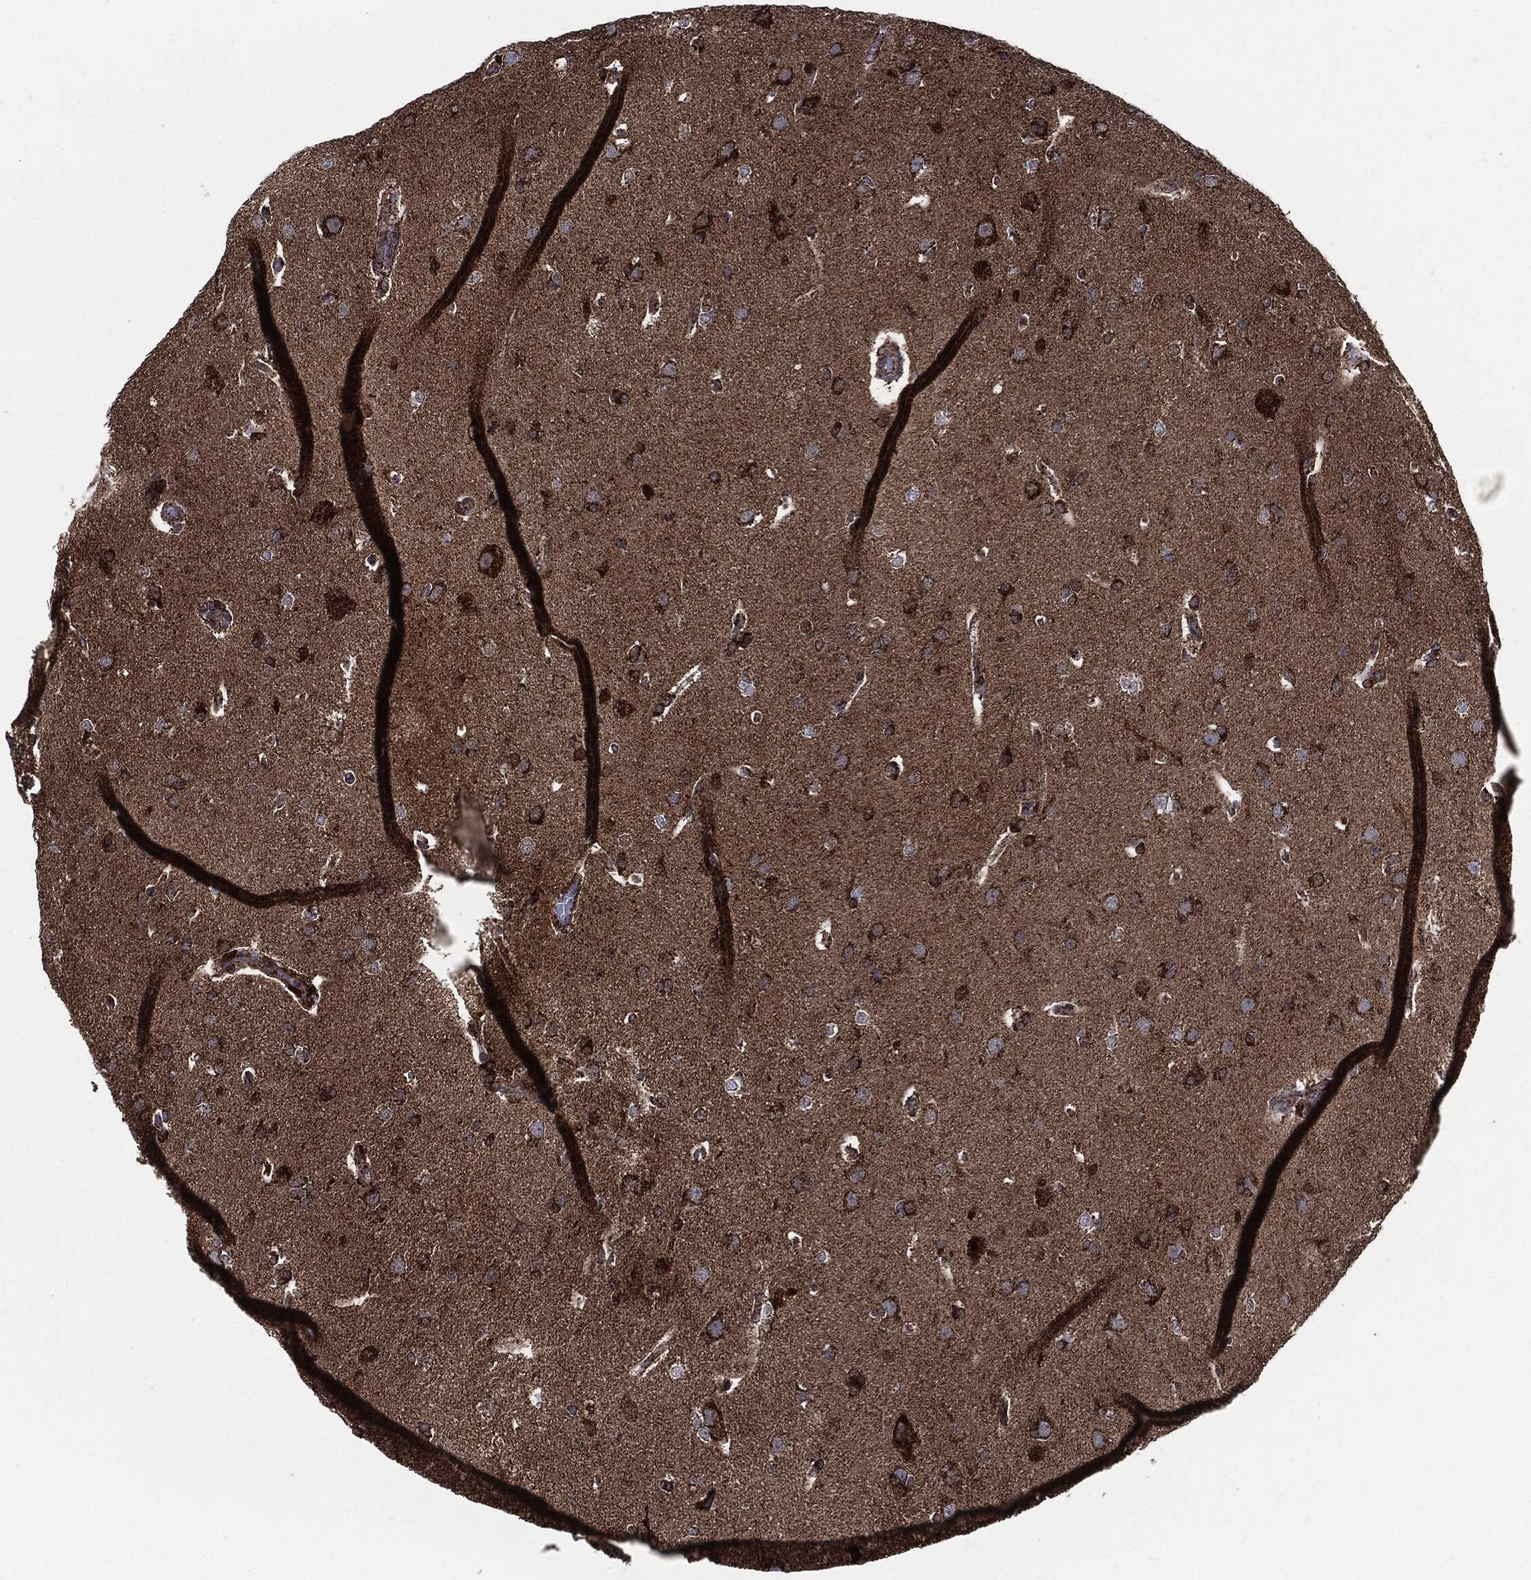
{"staining": {"intensity": "strong", "quantity": "25%-75%", "location": "cytoplasmic/membranous"}, "tissue": "glioma", "cell_type": "Tumor cells", "image_type": "cancer", "snomed": [{"axis": "morphology", "description": "Glioma, malignant, Low grade"}, {"axis": "topography", "description": "Brain"}], "caption": "Strong cytoplasmic/membranous positivity is seen in approximately 25%-75% of tumor cells in malignant glioma (low-grade).", "gene": "FH", "patient": {"sex": "female", "age": 32}}